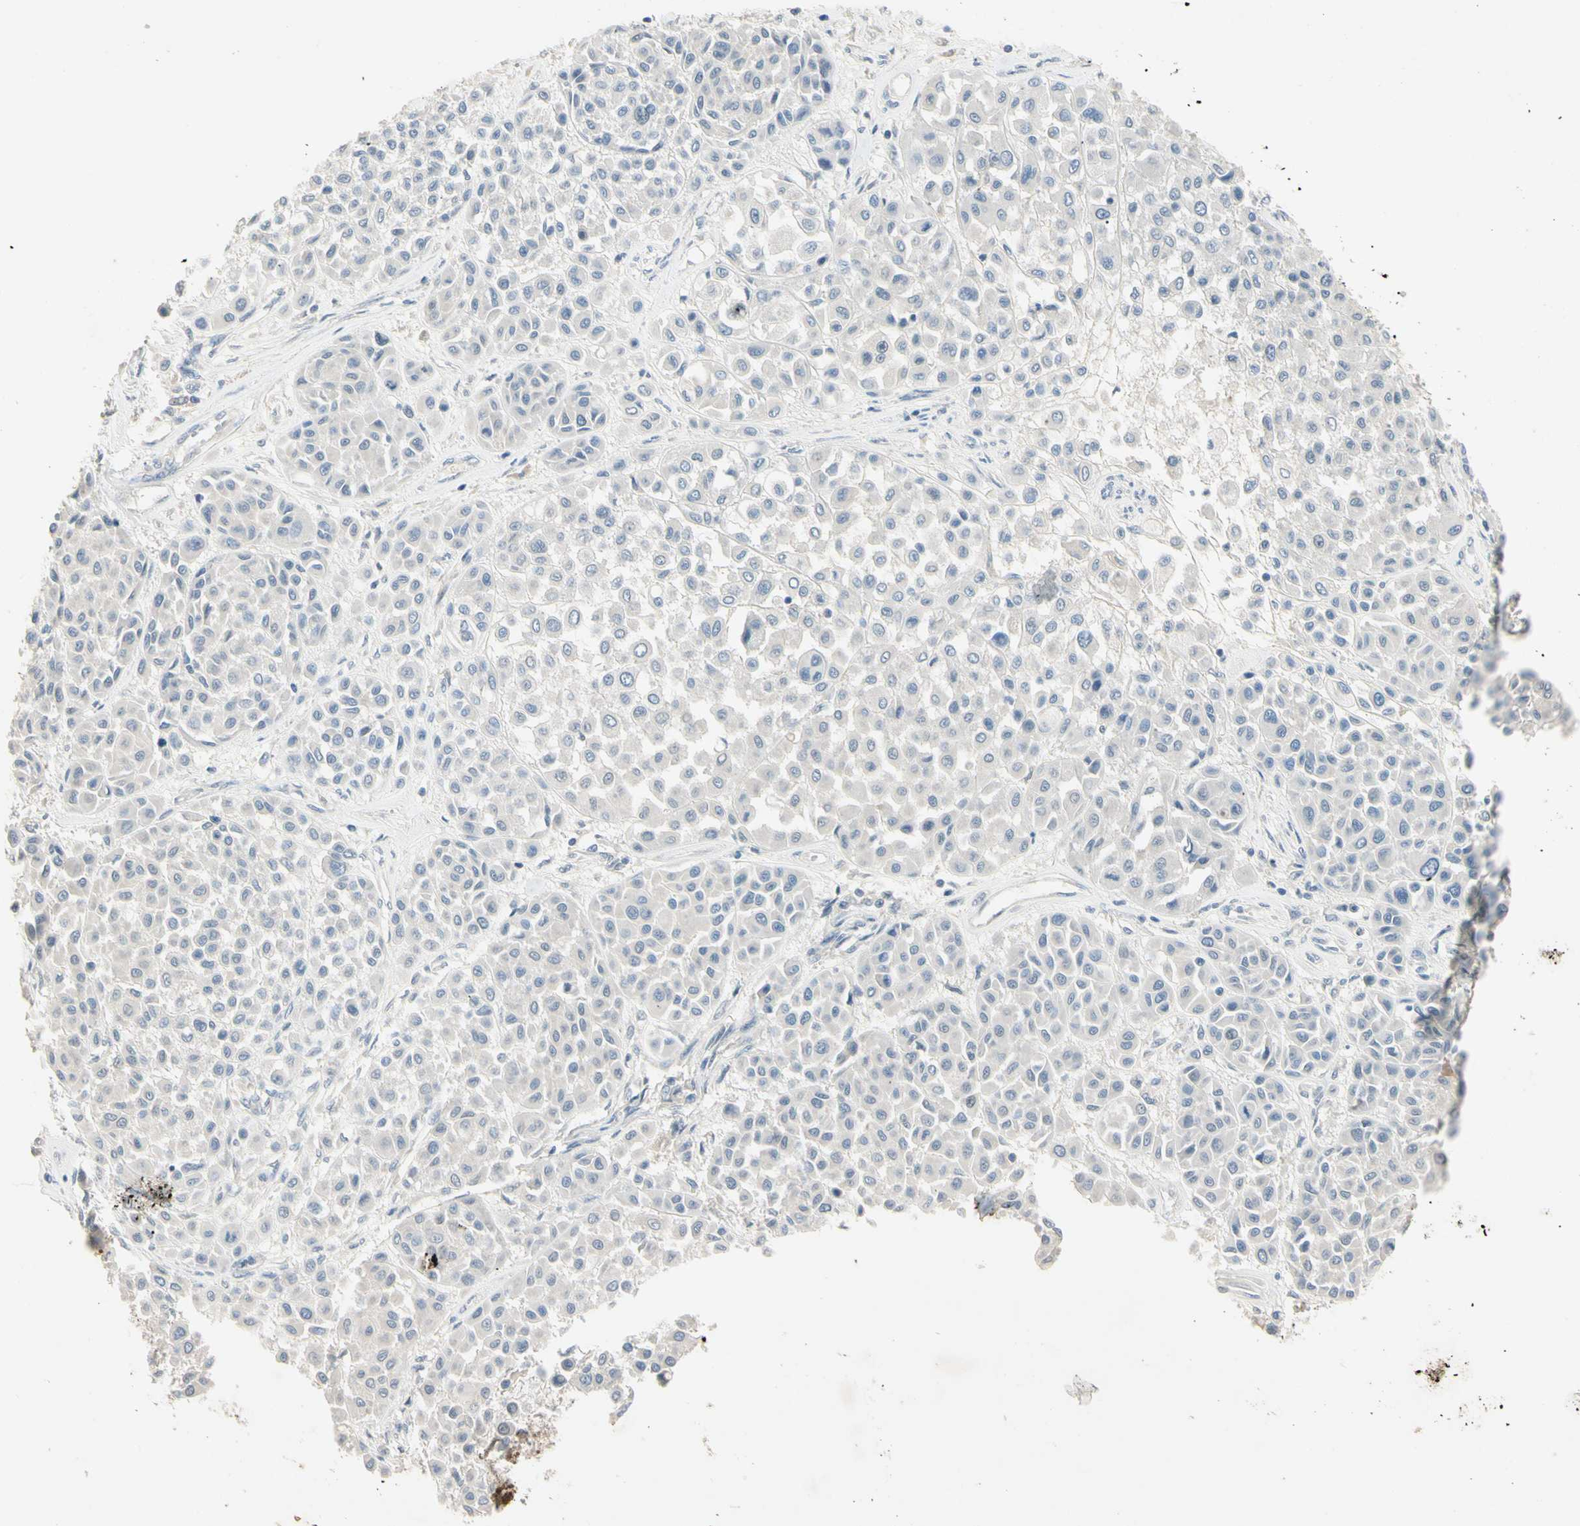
{"staining": {"intensity": "negative", "quantity": "none", "location": "none"}, "tissue": "melanoma", "cell_type": "Tumor cells", "image_type": "cancer", "snomed": [{"axis": "morphology", "description": "Malignant melanoma, Metastatic site"}, {"axis": "topography", "description": "Soft tissue"}], "caption": "Immunohistochemistry (IHC) histopathology image of human malignant melanoma (metastatic site) stained for a protein (brown), which displays no positivity in tumor cells. (Stains: DAB (3,3'-diaminobenzidine) immunohistochemistry (IHC) with hematoxylin counter stain, Microscopy: brightfield microscopy at high magnification).", "gene": "PRSS21", "patient": {"sex": "male", "age": 41}}